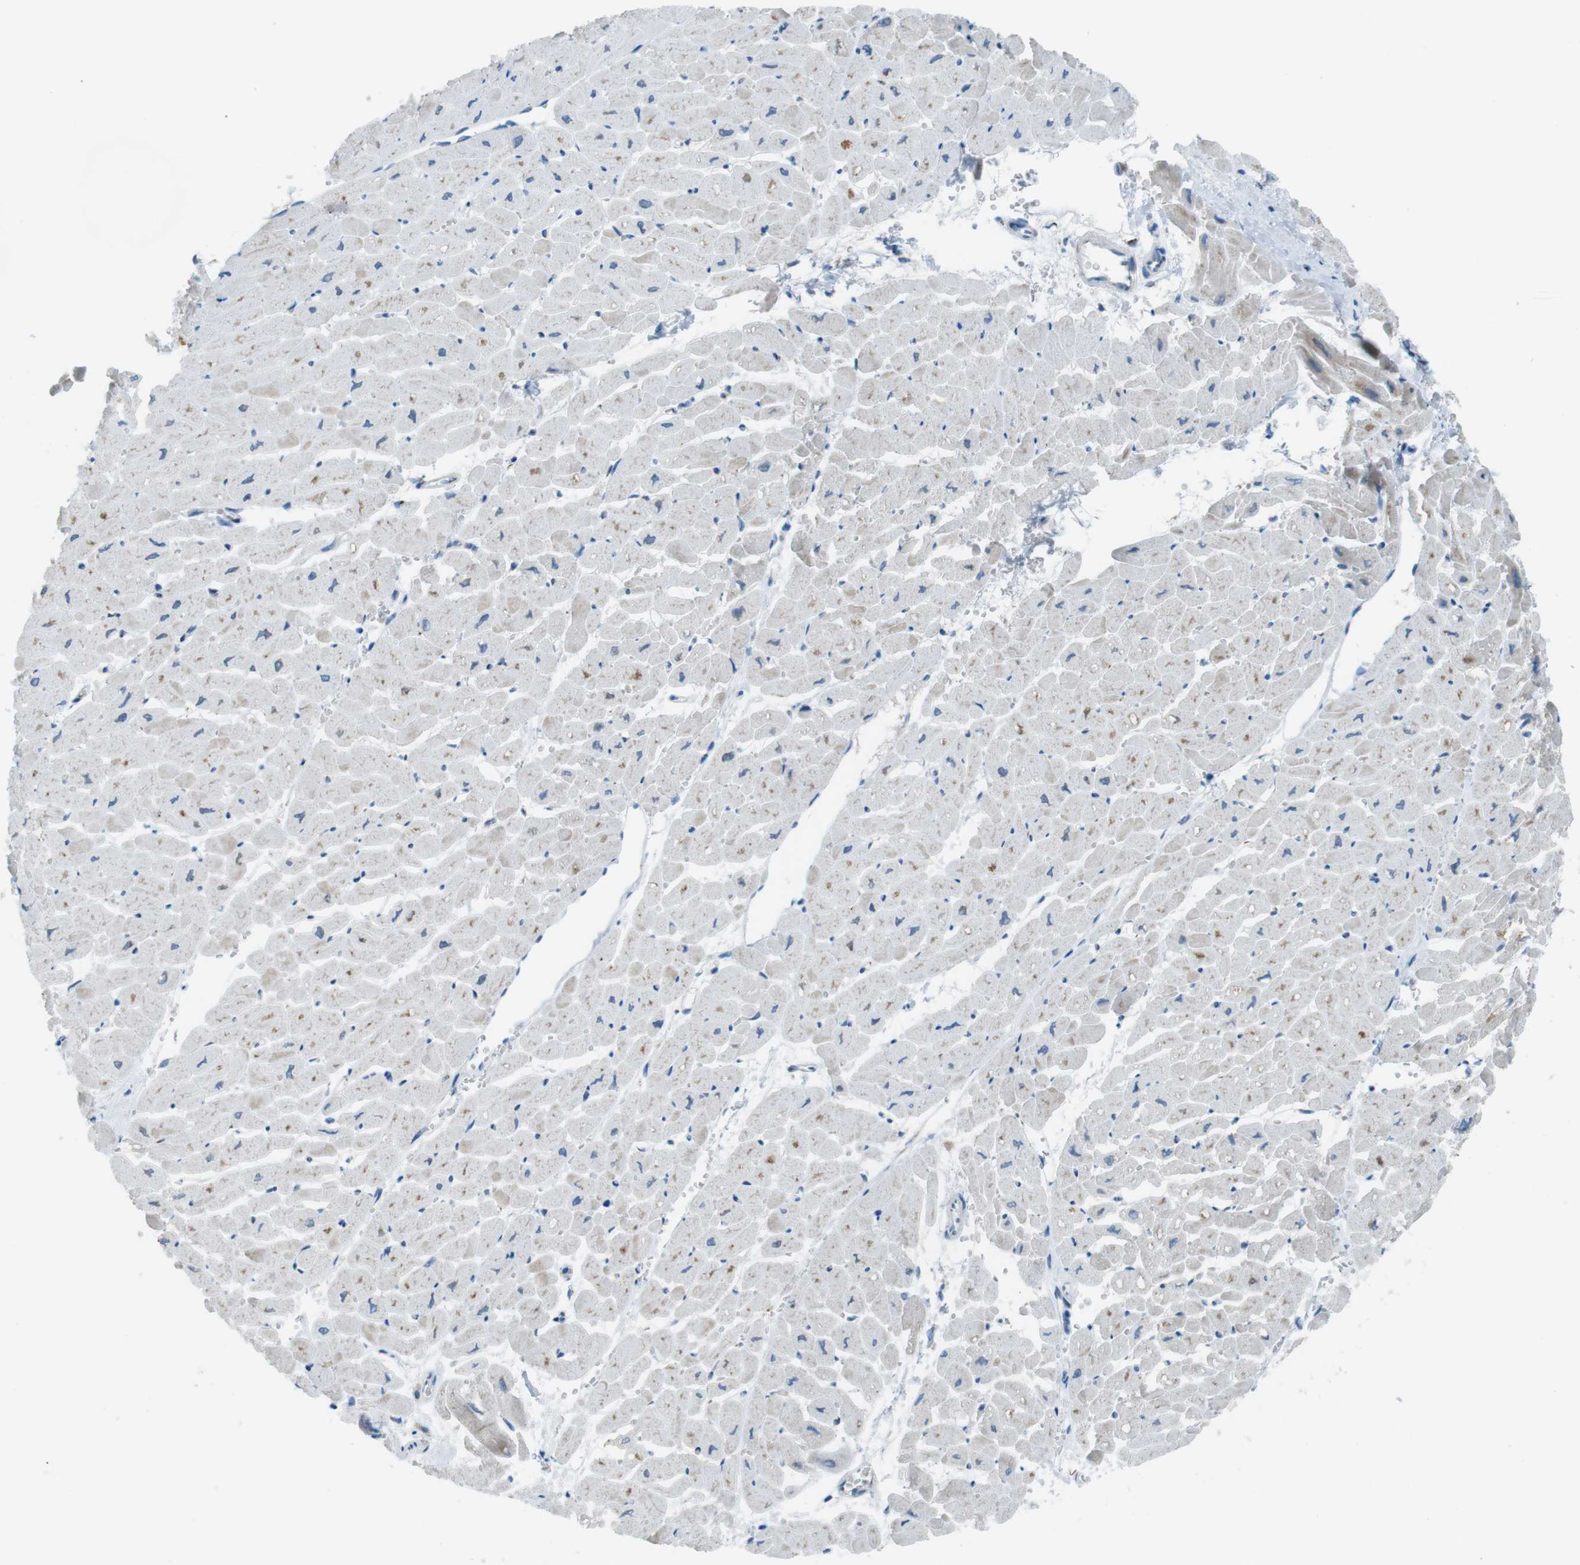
{"staining": {"intensity": "moderate", "quantity": "25%-75%", "location": "cytoplasmic/membranous"}, "tissue": "heart muscle", "cell_type": "Cardiomyocytes", "image_type": "normal", "snomed": [{"axis": "morphology", "description": "Normal tissue, NOS"}, {"axis": "topography", "description": "Heart"}], "caption": "Brown immunohistochemical staining in unremarkable heart muscle shows moderate cytoplasmic/membranous expression in approximately 25%-75% of cardiomyocytes. Using DAB (brown) and hematoxylin (blue) stains, captured at high magnification using brightfield microscopy.", "gene": "TXNDC15", "patient": {"sex": "male", "age": 45}}